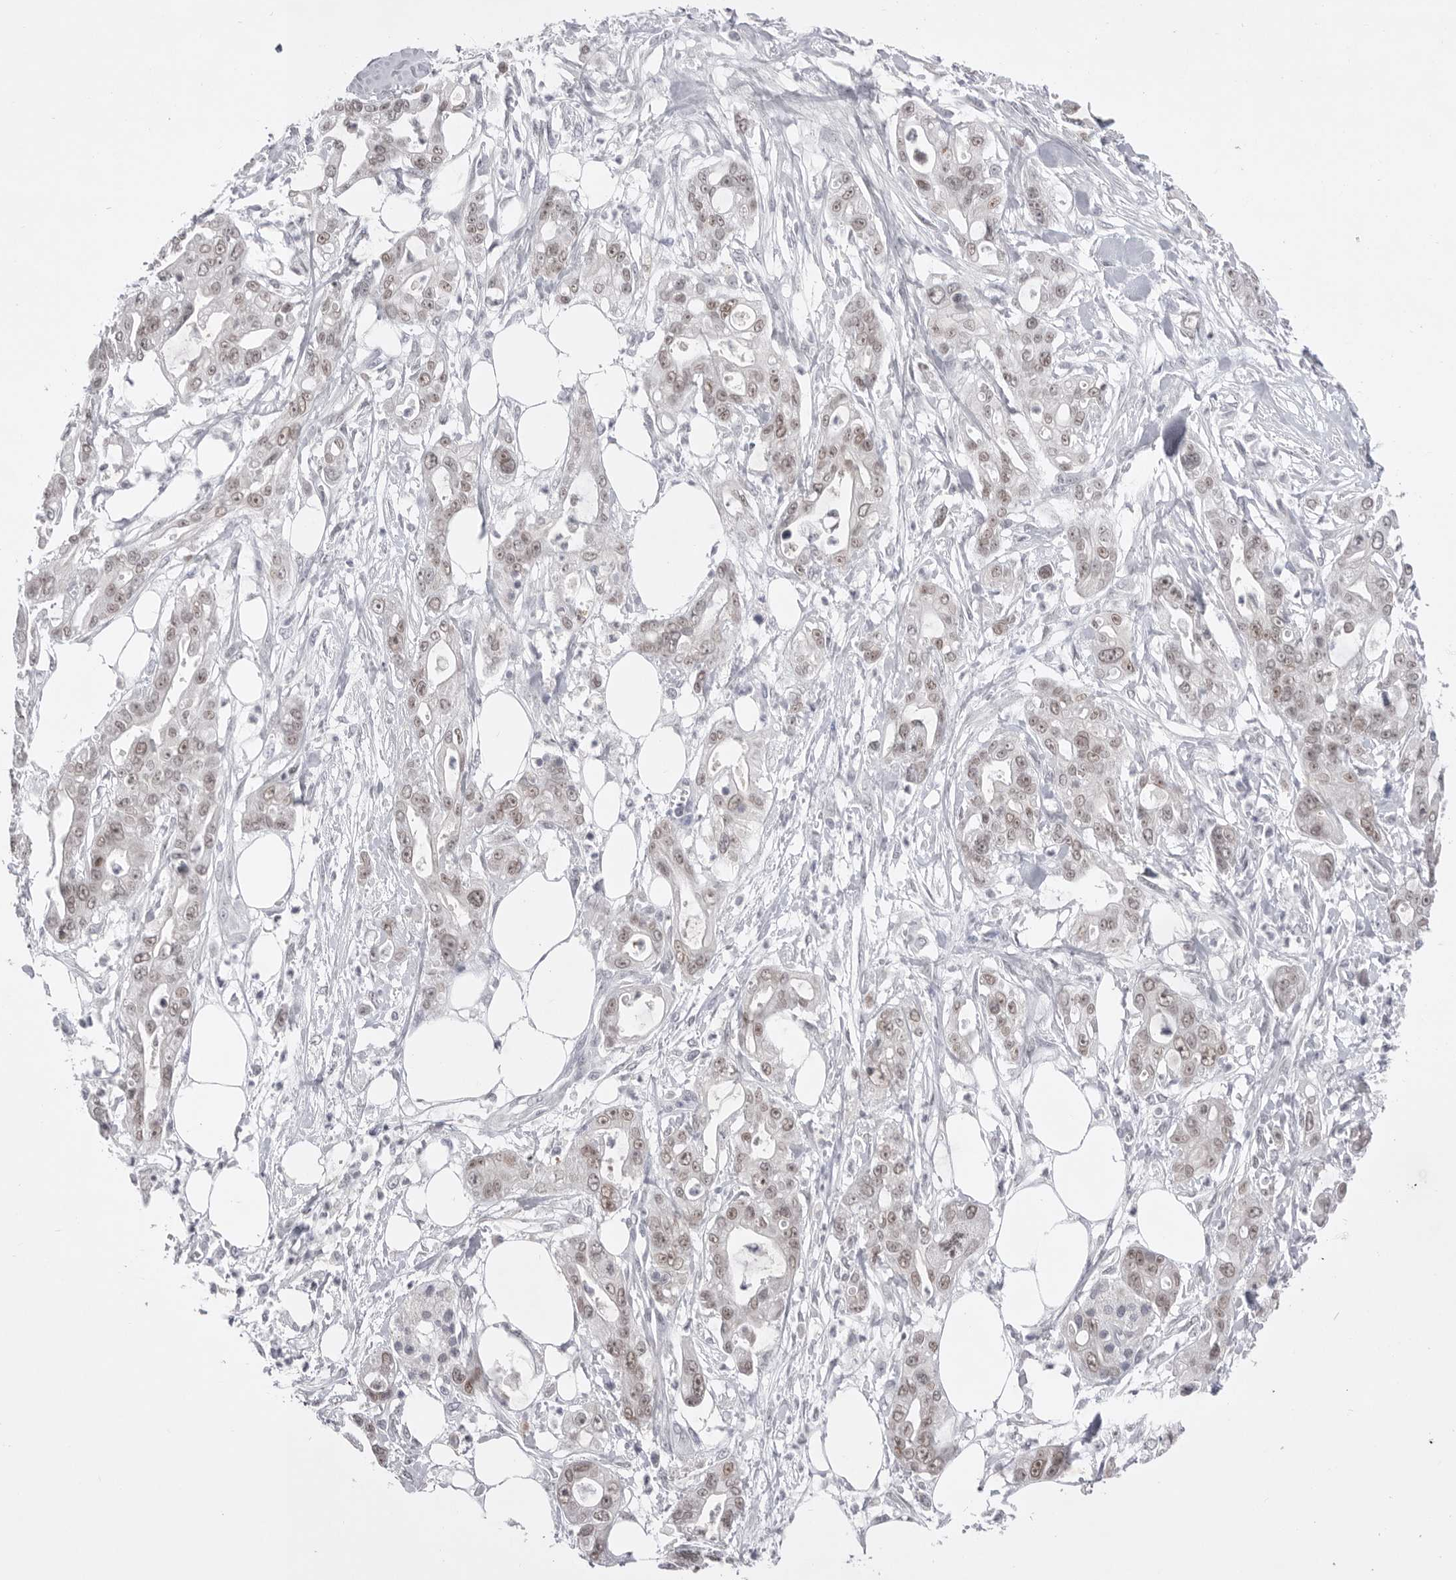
{"staining": {"intensity": "weak", "quantity": "25%-75%", "location": "nuclear"}, "tissue": "pancreatic cancer", "cell_type": "Tumor cells", "image_type": "cancer", "snomed": [{"axis": "morphology", "description": "Adenocarcinoma, NOS"}, {"axis": "topography", "description": "Pancreas"}], "caption": "A low amount of weak nuclear staining is appreciated in approximately 25%-75% of tumor cells in adenocarcinoma (pancreatic) tissue. The staining was performed using DAB, with brown indicating positive protein expression. Nuclei are stained blue with hematoxylin.", "gene": "ZBTB7B", "patient": {"sex": "male", "age": 68}}